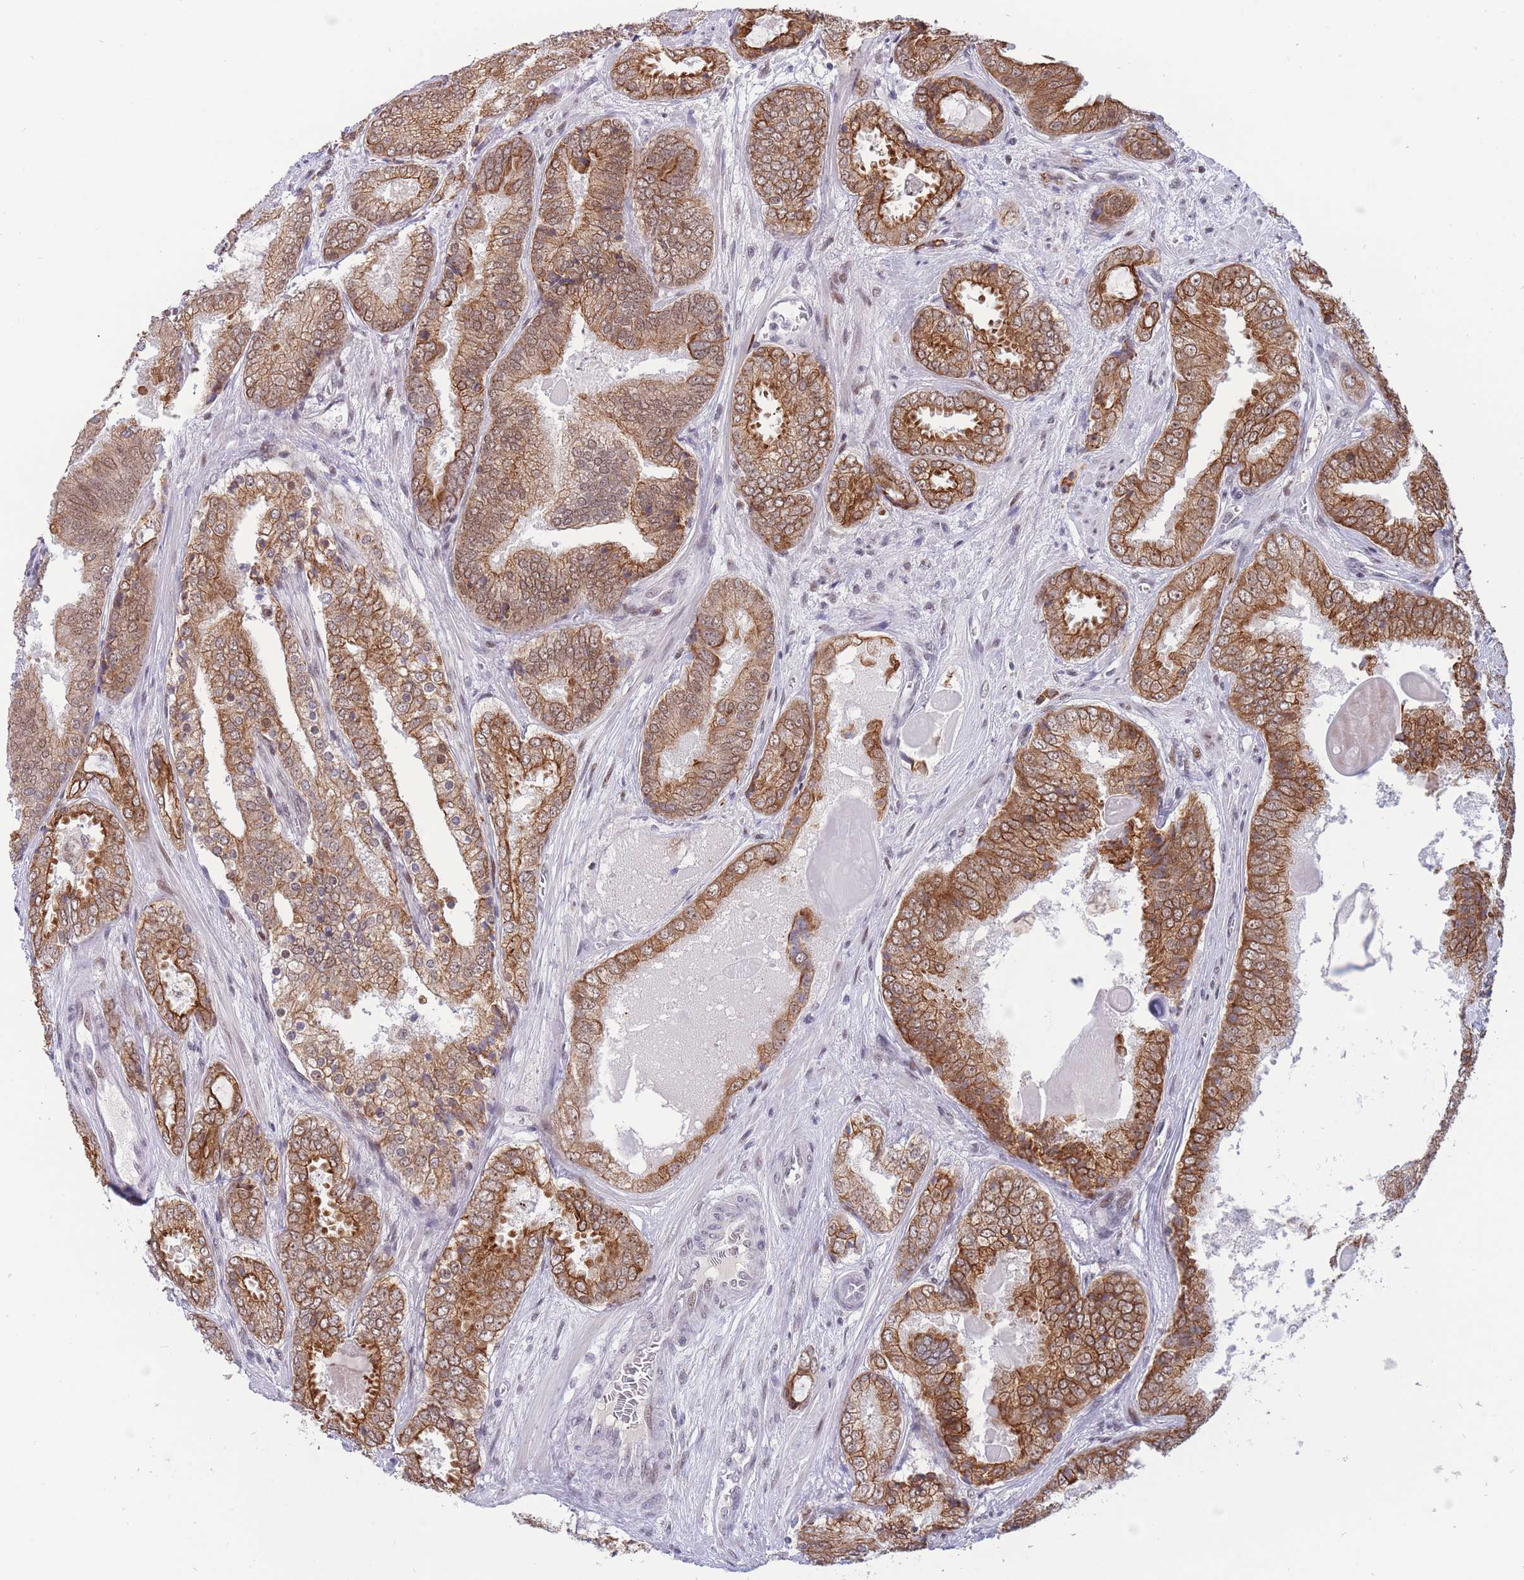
{"staining": {"intensity": "moderate", "quantity": ">75%", "location": "cytoplasmic/membranous,nuclear"}, "tissue": "prostate cancer", "cell_type": "Tumor cells", "image_type": "cancer", "snomed": [{"axis": "morphology", "description": "Adenocarcinoma, High grade"}, {"axis": "topography", "description": "Prostate"}], "caption": "Prostate cancer tissue shows moderate cytoplasmic/membranous and nuclear staining in approximately >75% of tumor cells", "gene": "TARBP2", "patient": {"sex": "male", "age": 63}}